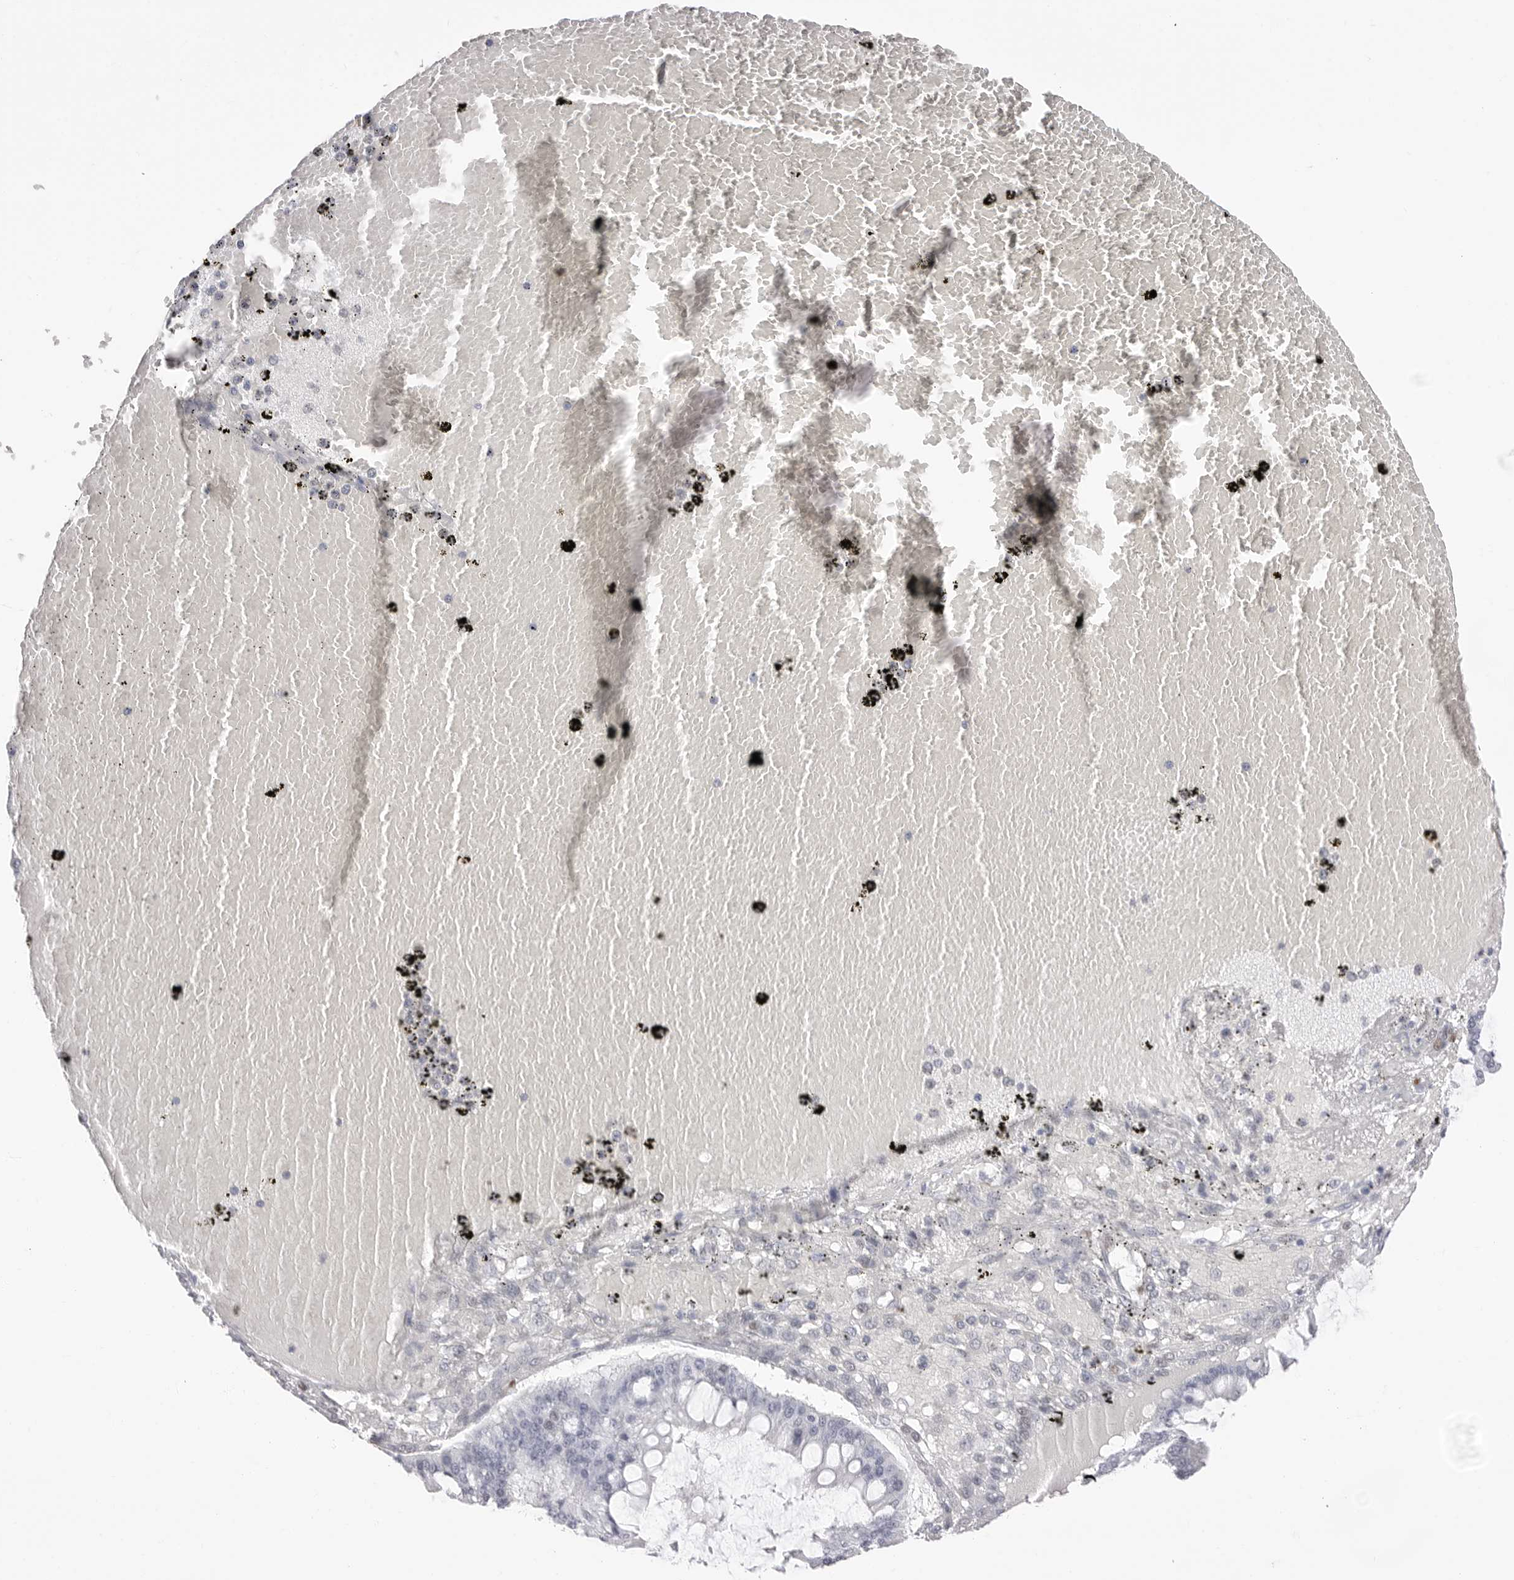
{"staining": {"intensity": "negative", "quantity": "none", "location": "none"}, "tissue": "ovarian cancer", "cell_type": "Tumor cells", "image_type": "cancer", "snomed": [{"axis": "morphology", "description": "Cystadenocarcinoma, mucinous, NOS"}, {"axis": "topography", "description": "Ovary"}], "caption": "Ovarian mucinous cystadenocarcinoma stained for a protein using immunohistochemistry (IHC) displays no positivity tumor cells.", "gene": "NASP", "patient": {"sex": "female", "age": 73}}